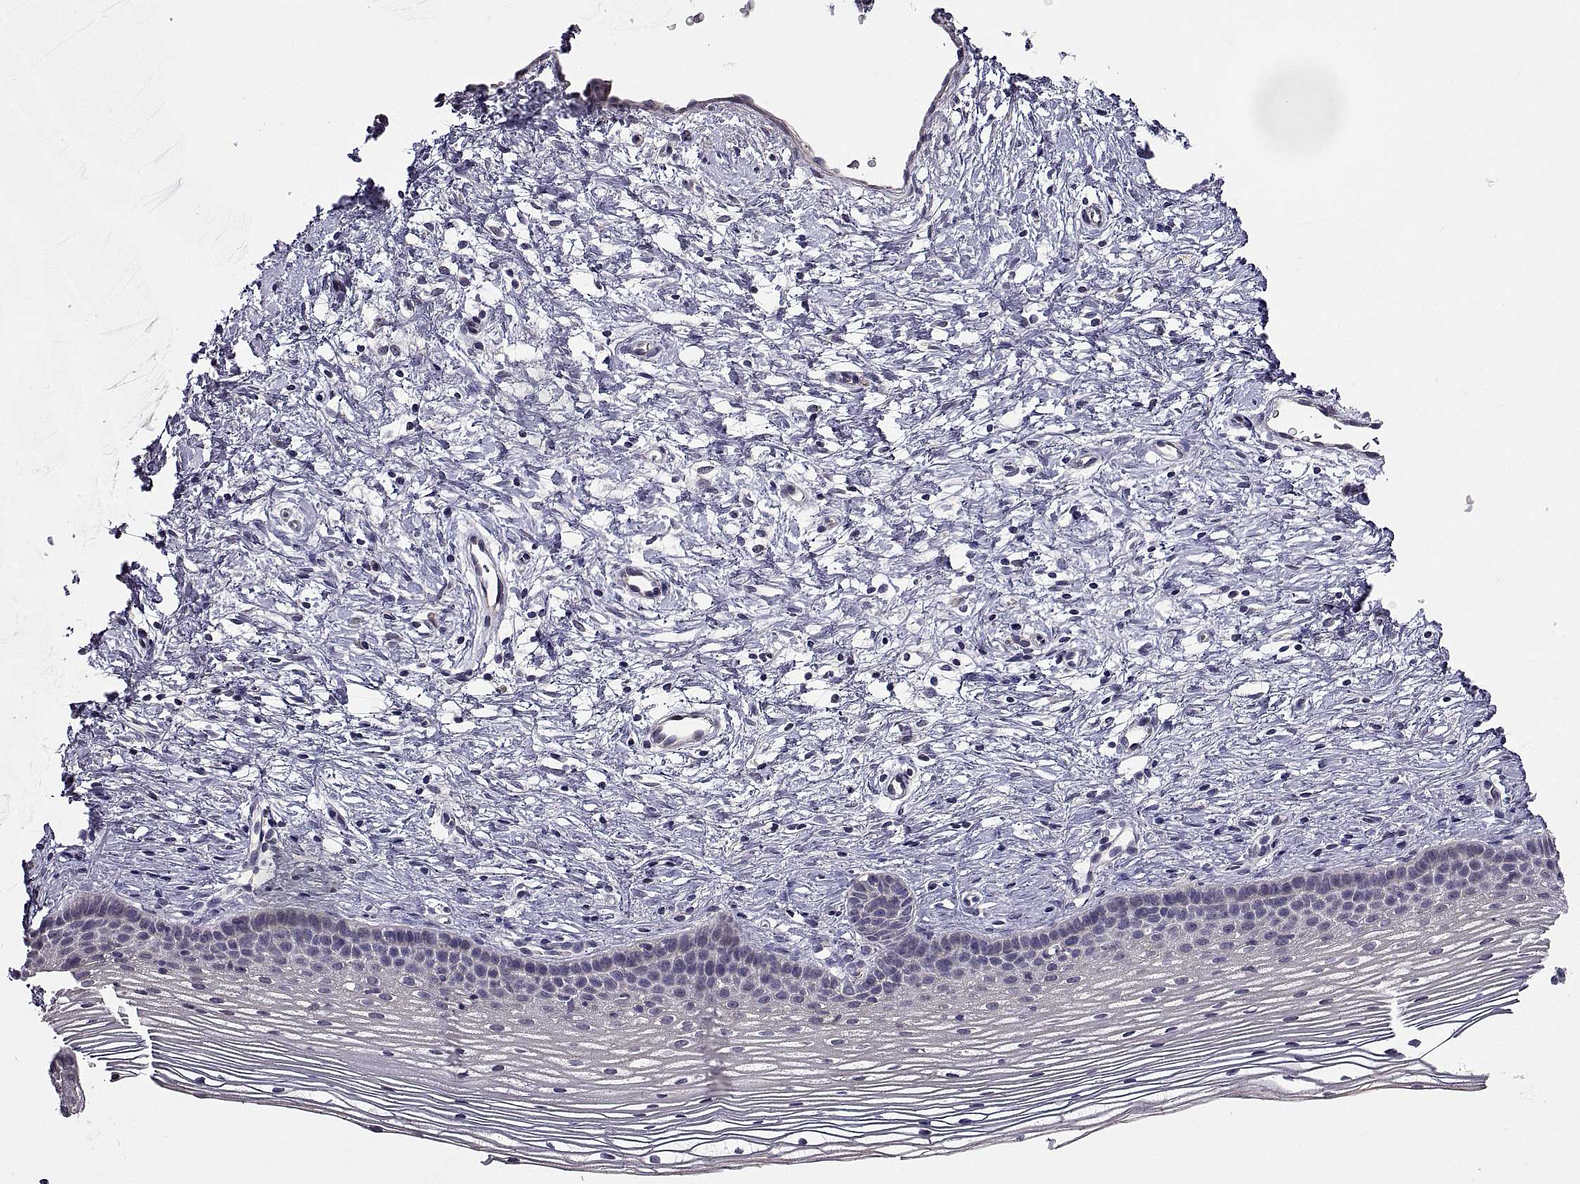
{"staining": {"intensity": "negative", "quantity": "none", "location": "none"}, "tissue": "cervix", "cell_type": "Glandular cells", "image_type": "normal", "snomed": [{"axis": "morphology", "description": "Normal tissue, NOS"}, {"axis": "topography", "description": "Cervix"}], "caption": "High magnification brightfield microscopy of benign cervix stained with DAB (brown) and counterstained with hematoxylin (blue): glandular cells show no significant staining.", "gene": "NPTX2", "patient": {"sex": "female", "age": 39}}